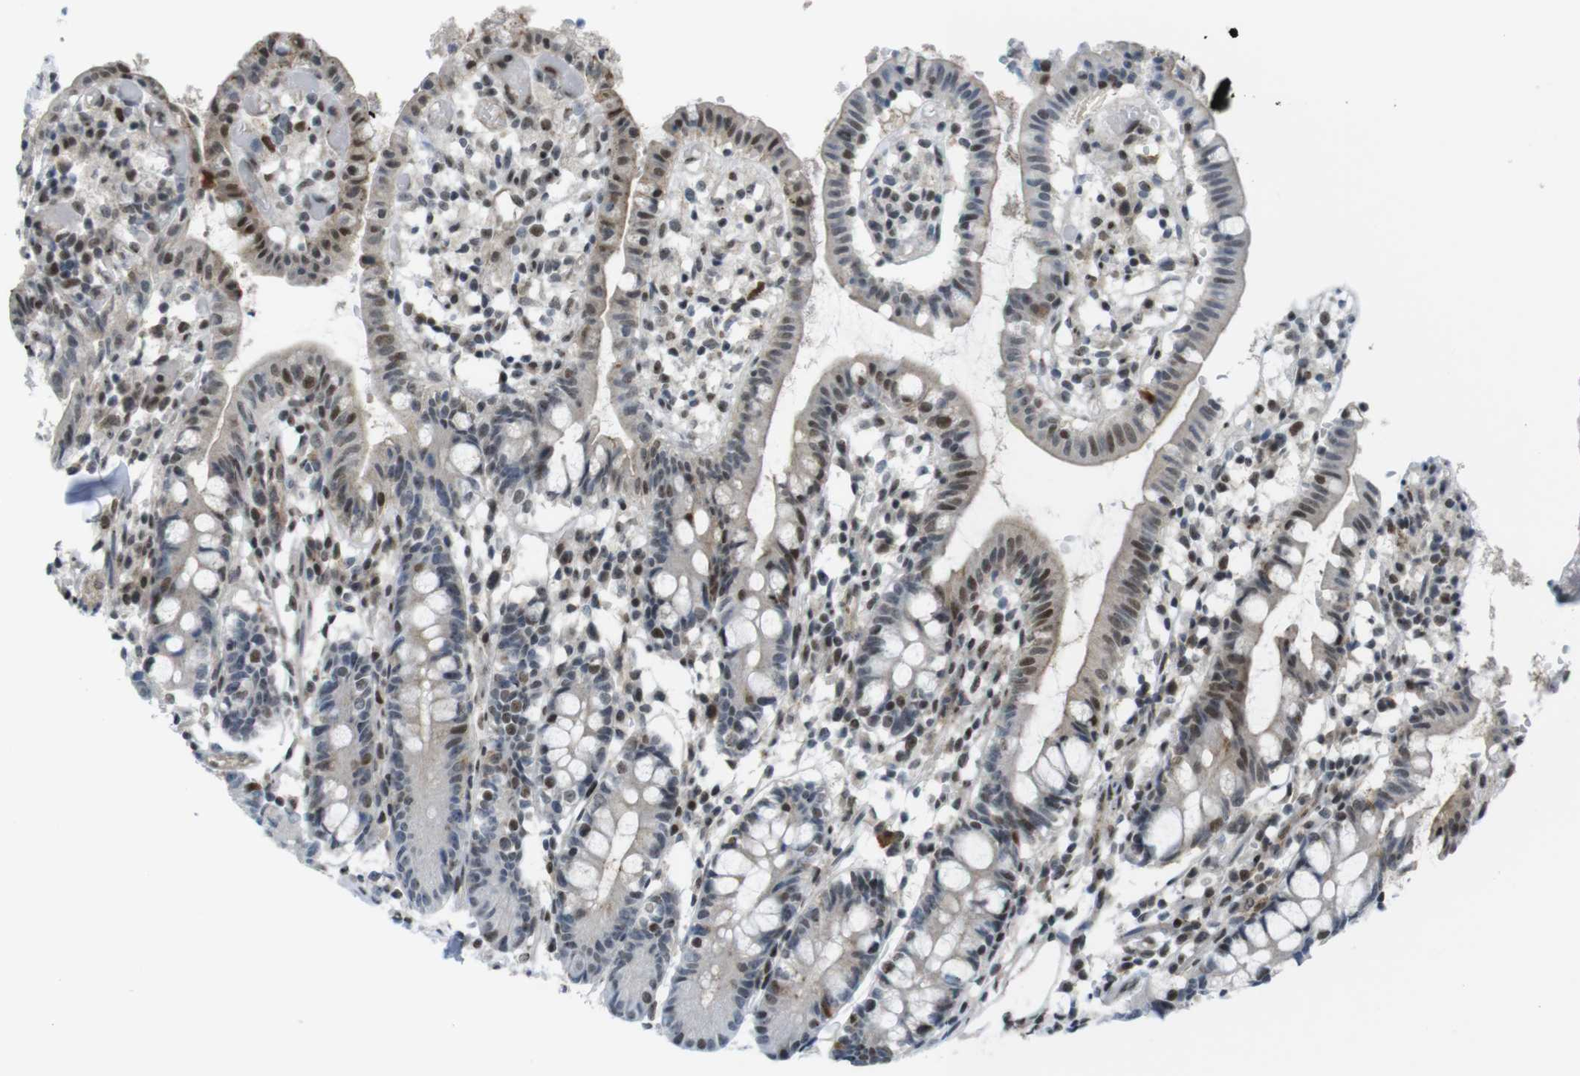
{"staining": {"intensity": "moderate", "quantity": "<25%", "location": "cytoplasmic/membranous,nuclear"}, "tissue": "small intestine", "cell_type": "Glandular cells", "image_type": "normal", "snomed": [{"axis": "morphology", "description": "Normal tissue, NOS"}, {"axis": "morphology", "description": "Cystadenocarcinoma, serous, Metastatic site"}, {"axis": "topography", "description": "Small intestine"}], "caption": "Immunohistochemistry micrograph of unremarkable small intestine: small intestine stained using IHC exhibits low levels of moderate protein expression localized specifically in the cytoplasmic/membranous,nuclear of glandular cells, appearing as a cytoplasmic/membranous,nuclear brown color.", "gene": "UBB", "patient": {"sex": "female", "age": 61}}